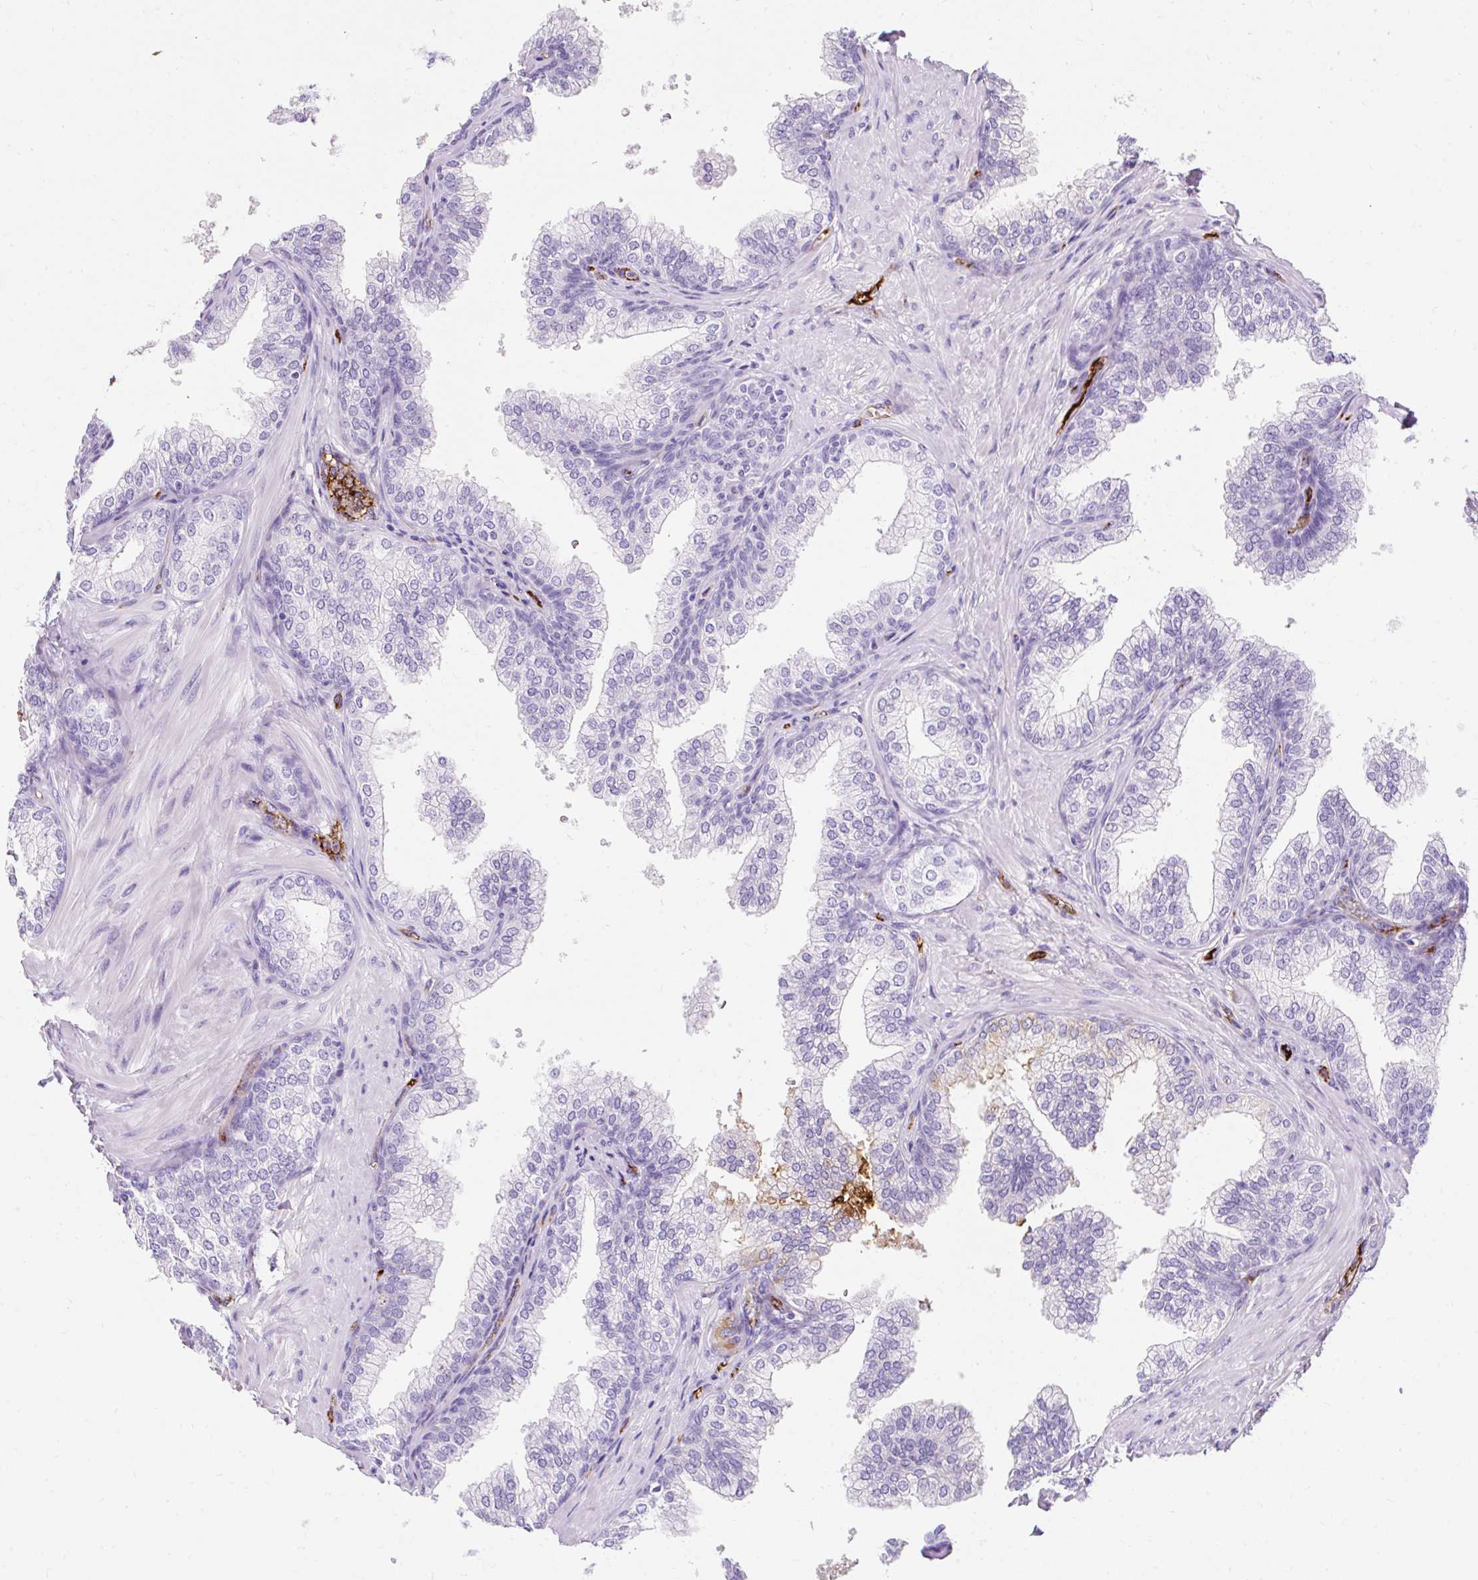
{"staining": {"intensity": "negative", "quantity": "none", "location": "none"}, "tissue": "prostate", "cell_type": "Glandular cells", "image_type": "normal", "snomed": [{"axis": "morphology", "description": "Normal tissue, NOS"}, {"axis": "topography", "description": "Prostate"}], "caption": "DAB (3,3'-diaminobenzidine) immunohistochemical staining of unremarkable human prostate reveals no significant positivity in glandular cells.", "gene": "APOC2", "patient": {"sex": "male", "age": 60}}